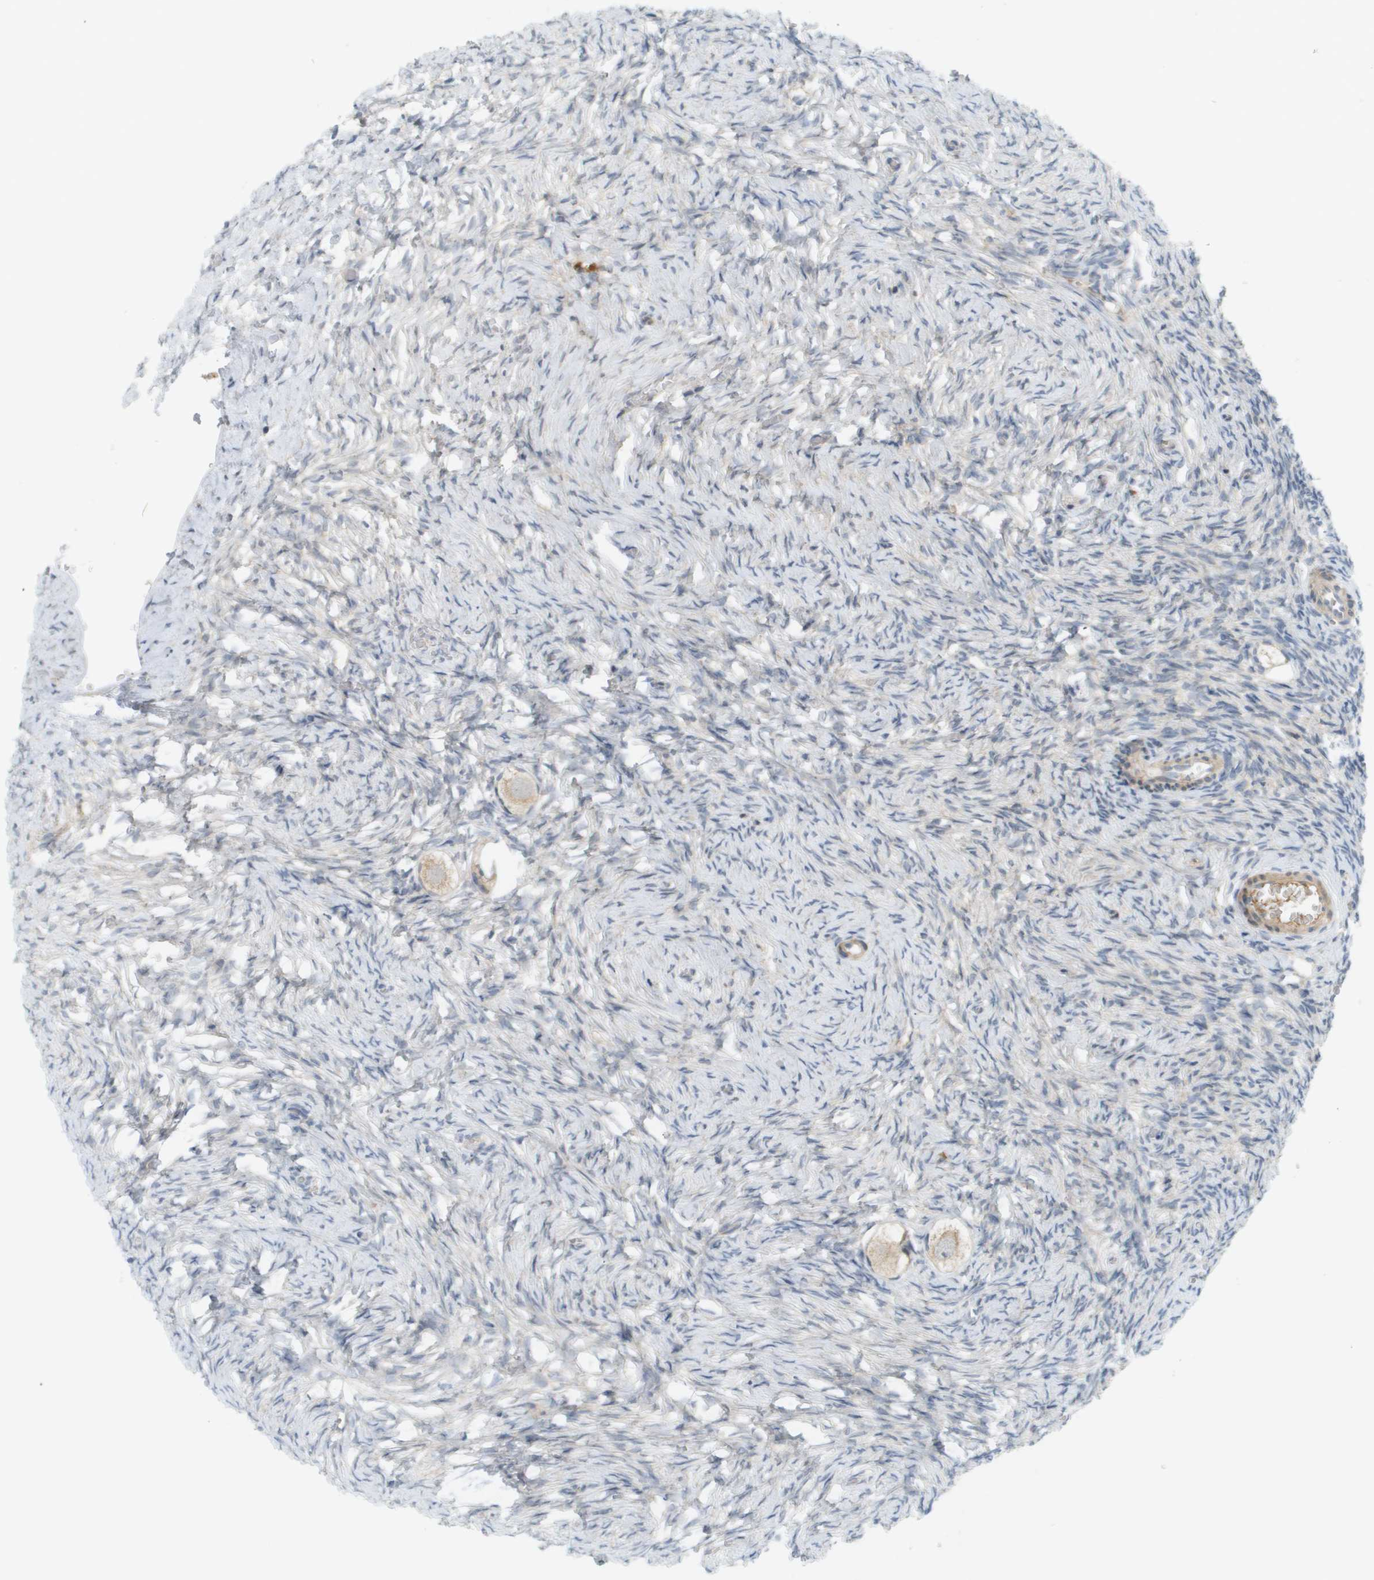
{"staining": {"intensity": "weak", "quantity": ">75%", "location": "cytoplasmic/membranous"}, "tissue": "ovary", "cell_type": "Follicle cells", "image_type": "normal", "snomed": [{"axis": "morphology", "description": "Normal tissue, NOS"}, {"axis": "topography", "description": "Ovary"}], "caption": "This image shows normal ovary stained with IHC to label a protein in brown. The cytoplasmic/membranous of follicle cells show weak positivity for the protein. Nuclei are counter-stained blue.", "gene": "PROC", "patient": {"sex": "female", "age": 27}}